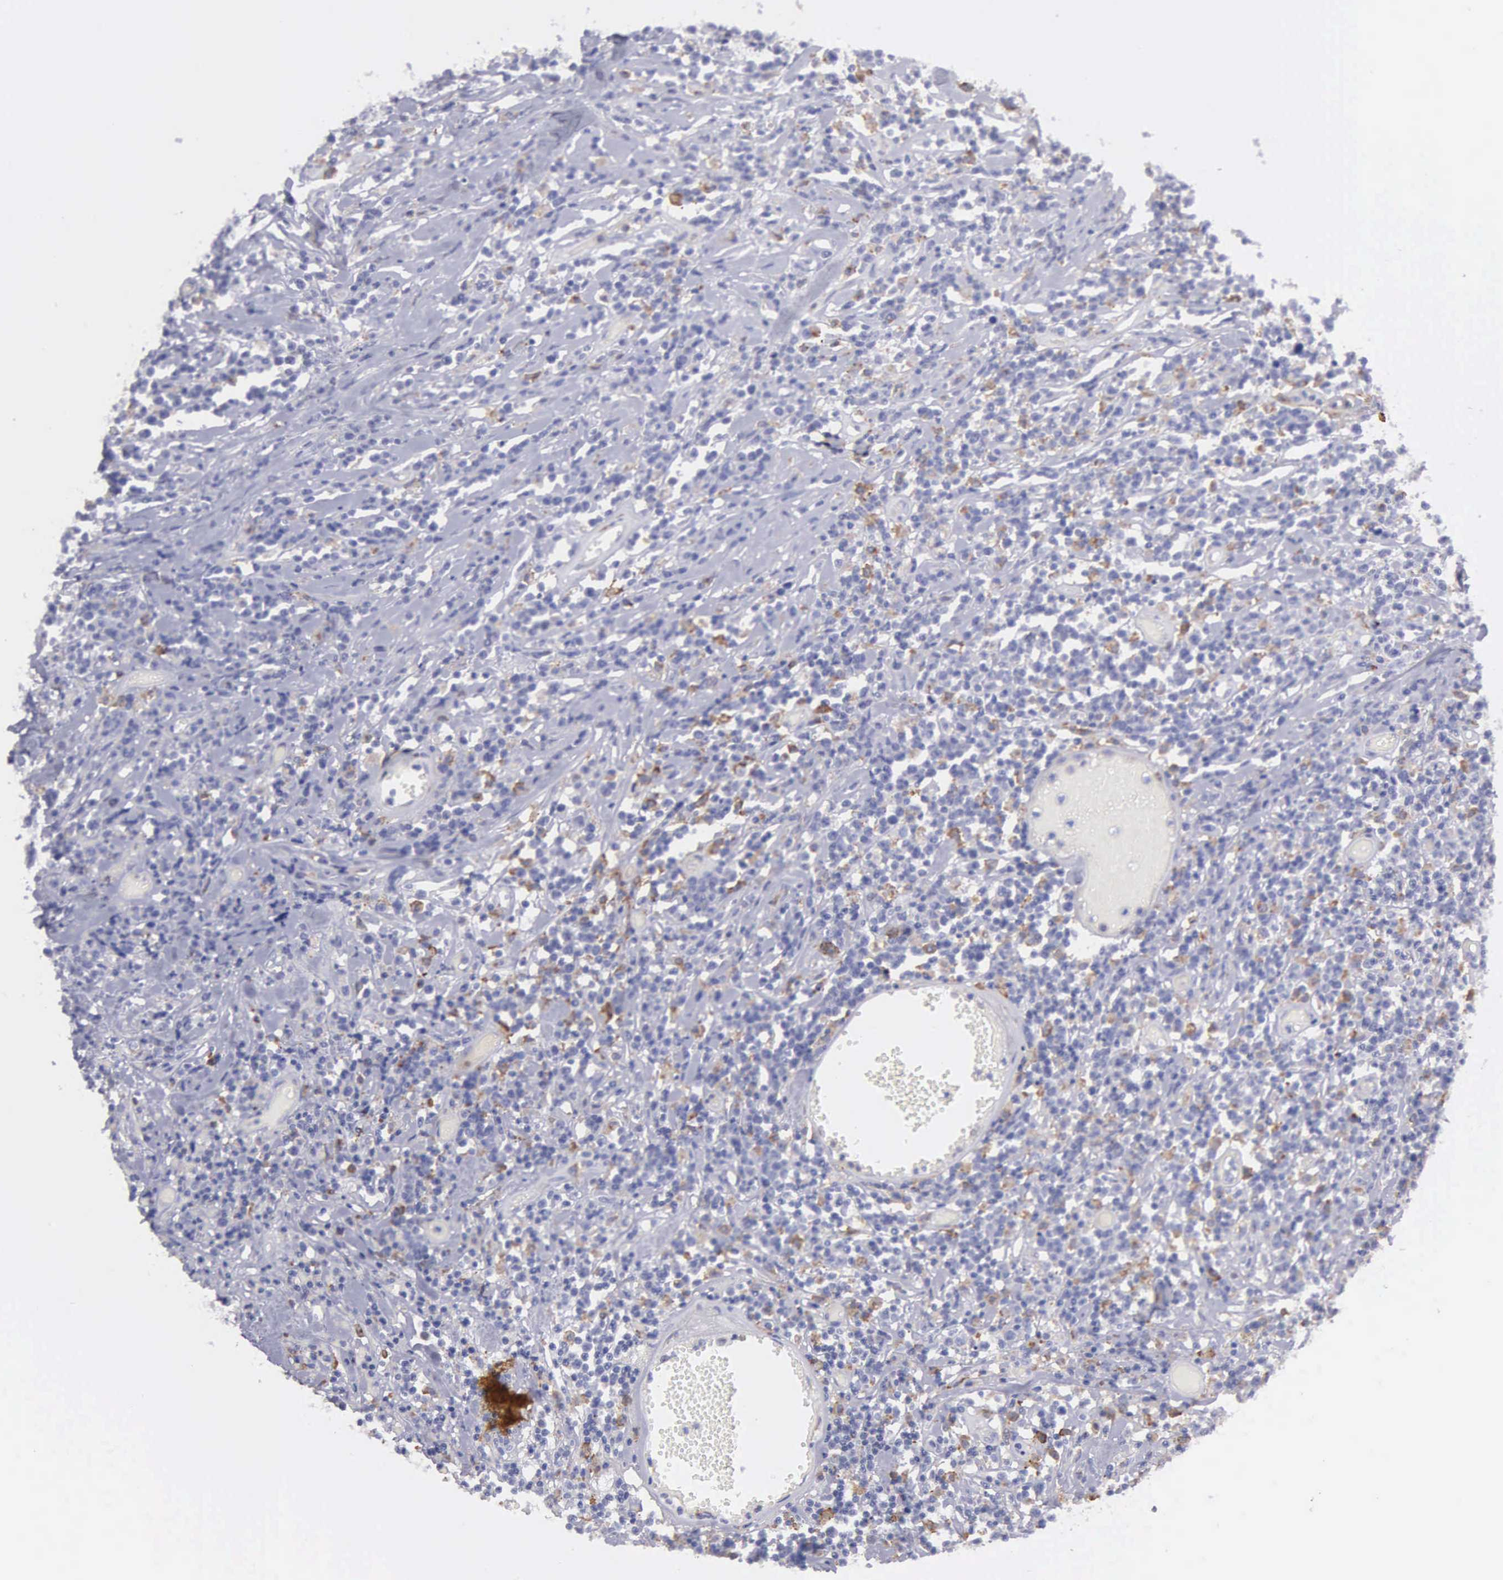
{"staining": {"intensity": "negative", "quantity": "none", "location": "none"}, "tissue": "lymphoma", "cell_type": "Tumor cells", "image_type": "cancer", "snomed": [{"axis": "morphology", "description": "Malignant lymphoma, non-Hodgkin's type, High grade"}, {"axis": "topography", "description": "Colon"}], "caption": "This is an IHC photomicrograph of human malignant lymphoma, non-Hodgkin's type (high-grade). There is no staining in tumor cells.", "gene": "TYRP1", "patient": {"sex": "male", "age": 82}}